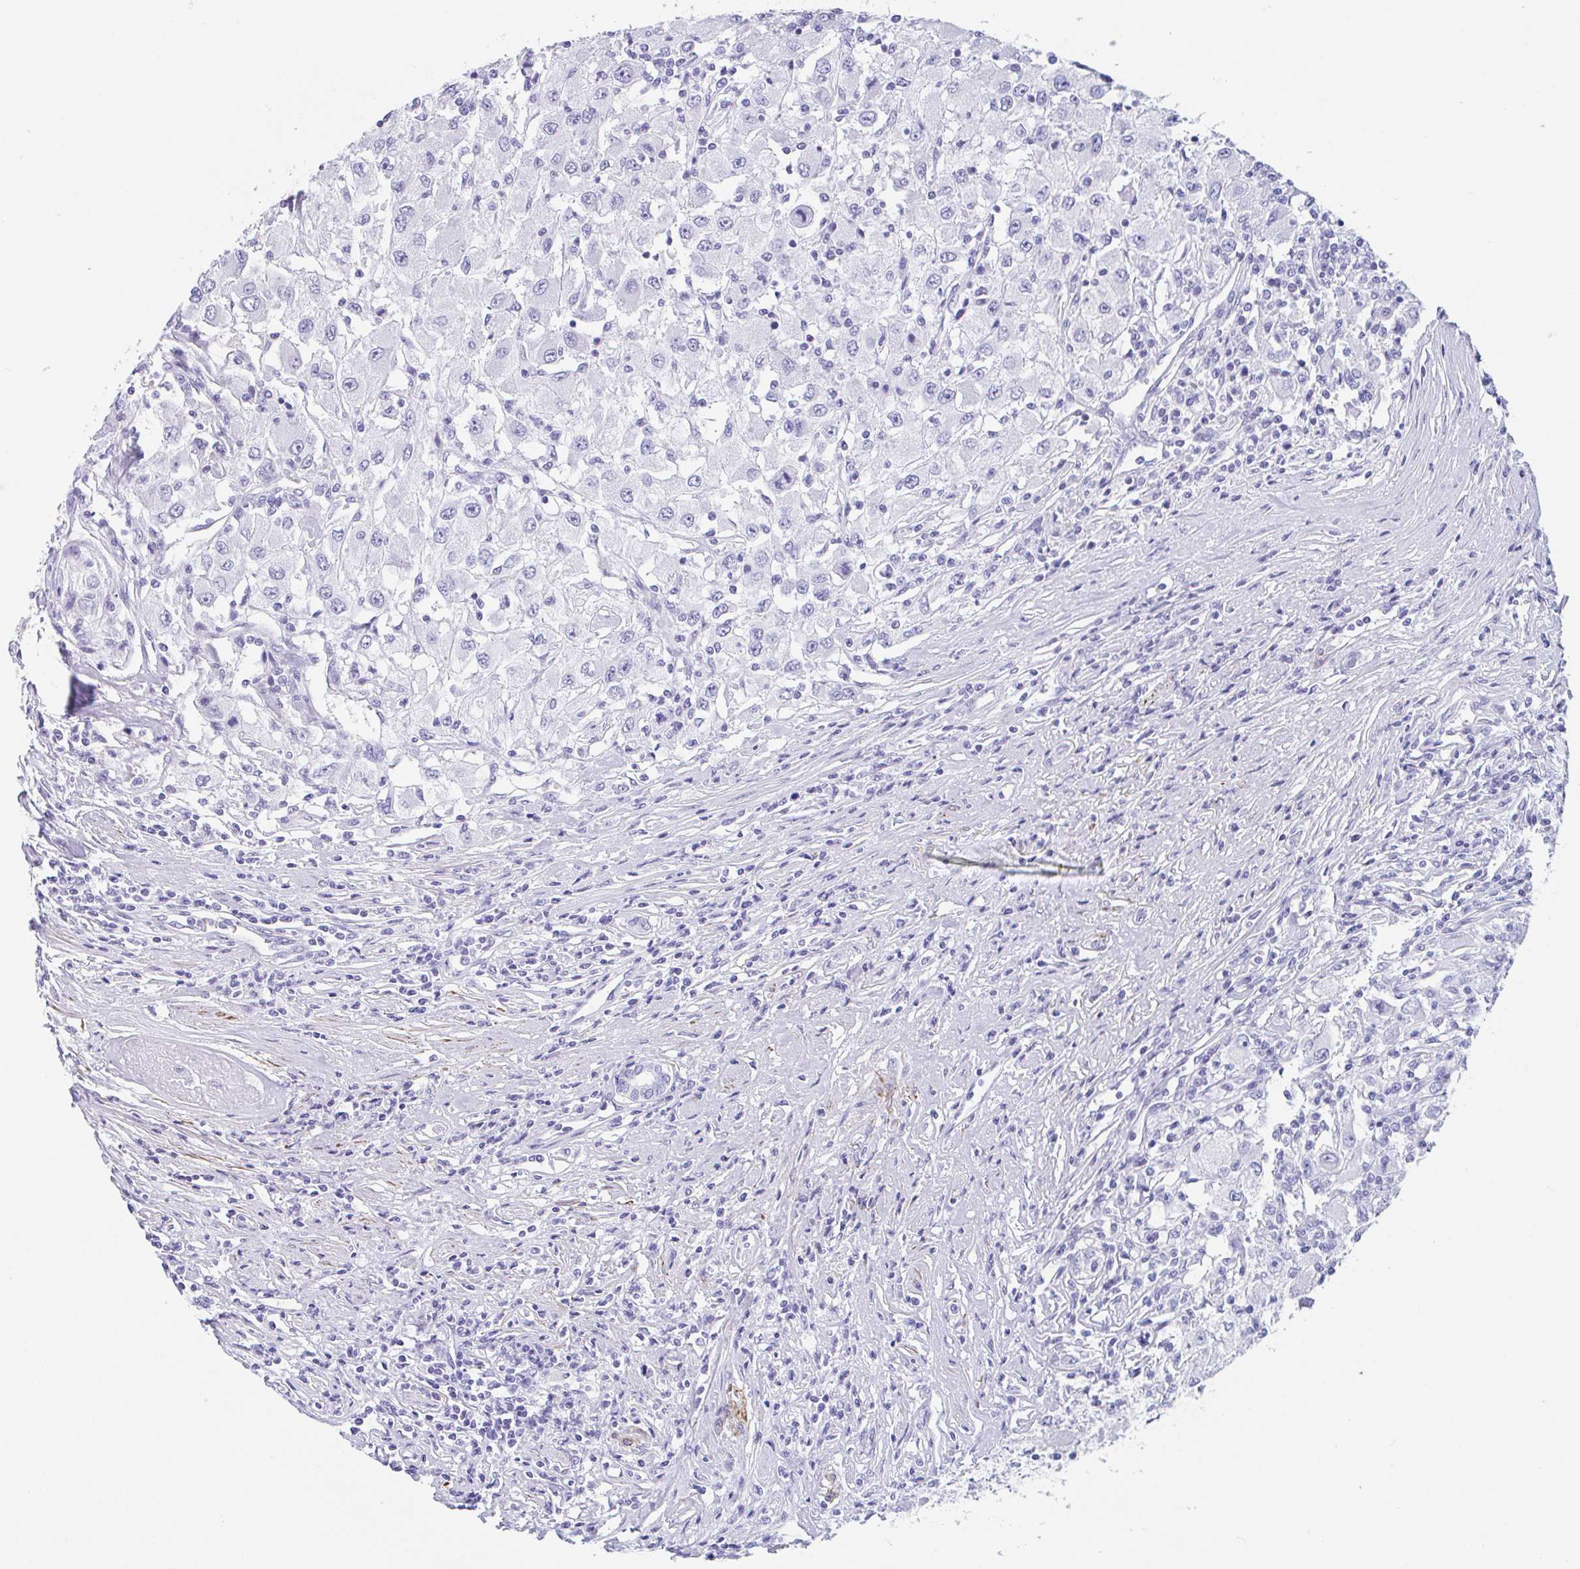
{"staining": {"intensity": "negative", "quantity": "none", "location": "none"}, "tissue": "renal cancer", "cell_type": "Tumor cells", "image_type": "cancer", "snomed": [{"axis": "morphology", "description": "Adenocarcinoma, NOS"}, {"axis": "topography", "description": "Kidney"}], "caption": "Human adenocarcinoma (renal) stained for a protein using immunohistochemistry (IHC) displays no expression in tumor cells.", "gene": "TAS2R41", "patient": {"sex": "female", "age": 67}}